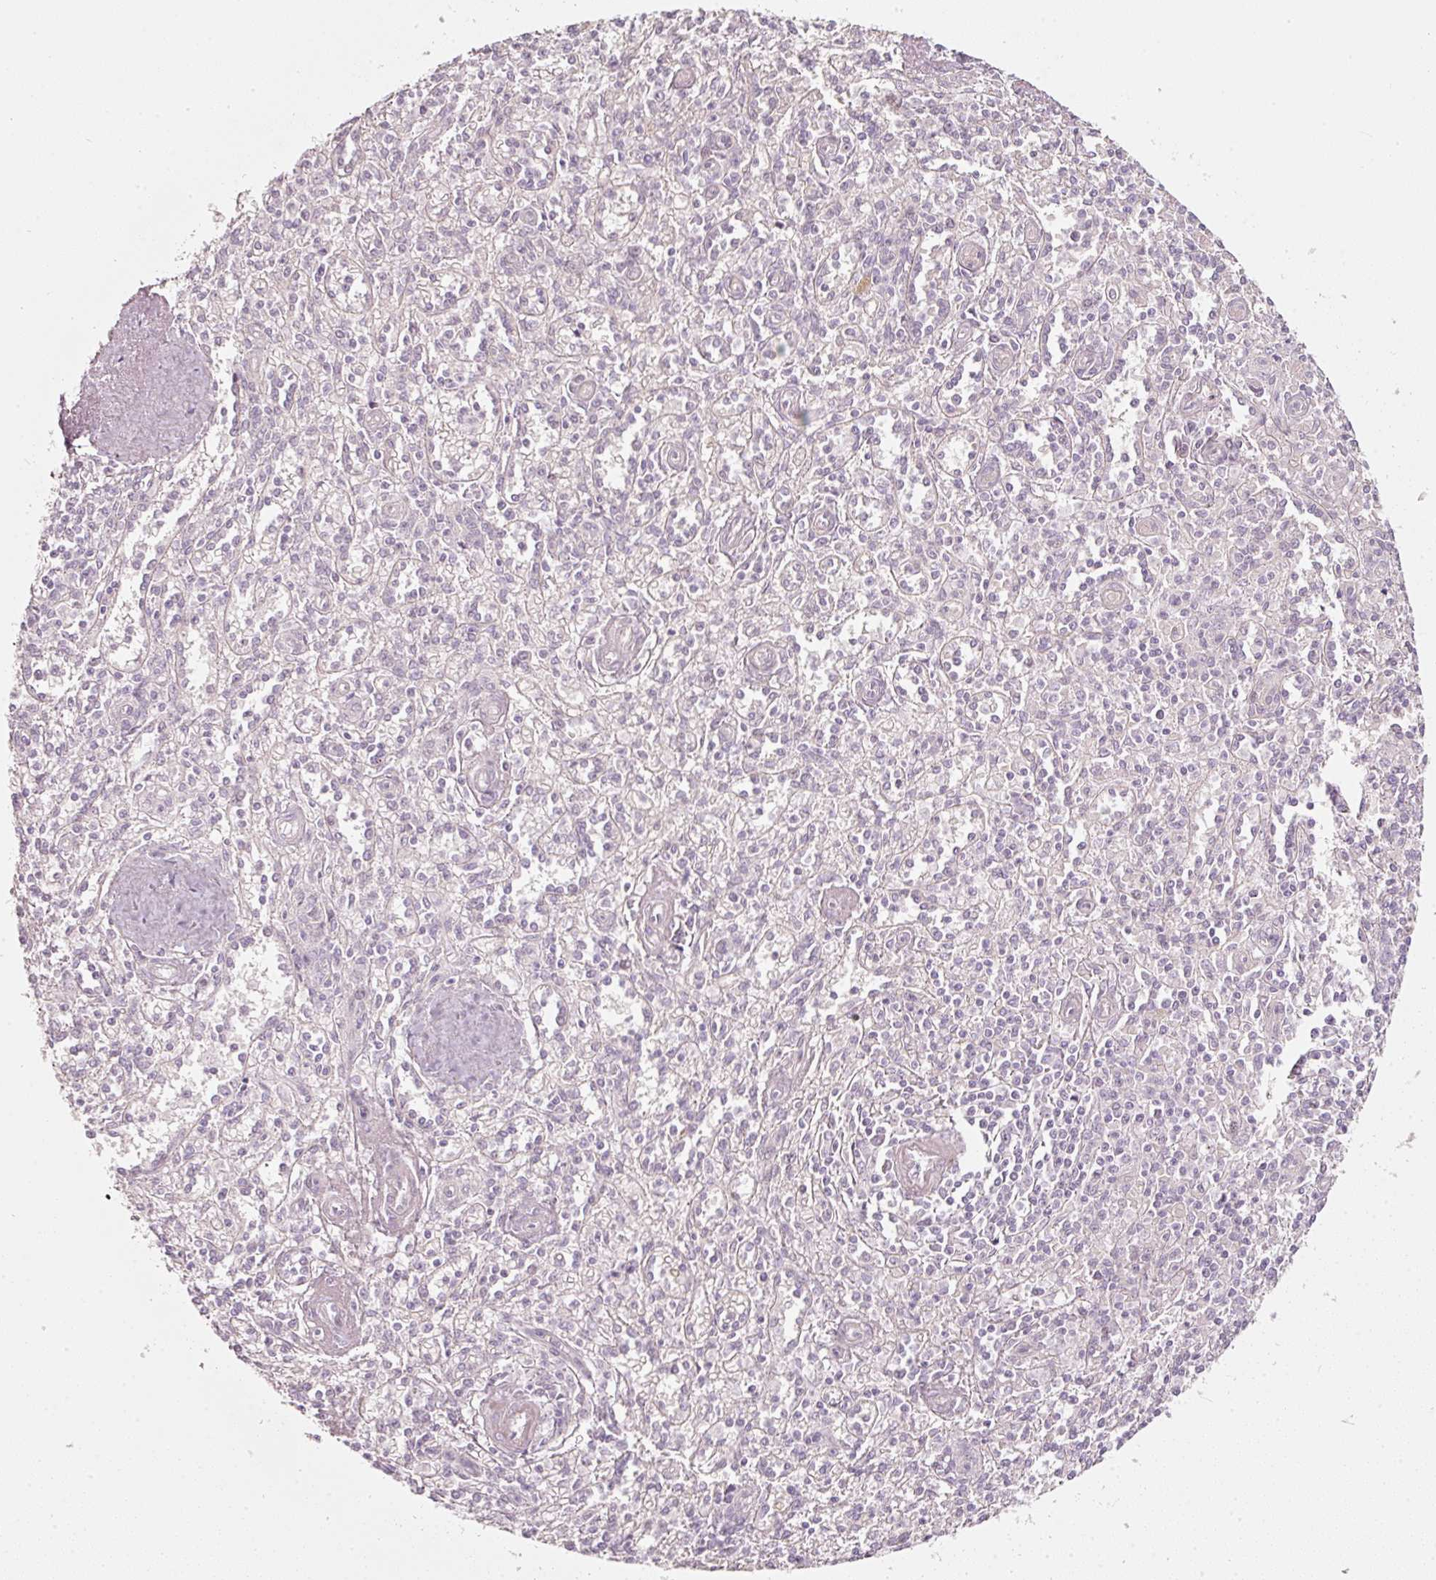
{"staining": {"intensity": "moderate", "quantity": "<25%", "location": "cytoplasmic/membranous"}, "tissue": "spleen", "cell_type": "Cells in red pulp", "image_type": "normal", "snomed": [{"axis": "morphology", "description": "Normal tissue, NOS"}, {"axis": "topography", "description": "Spleen"}], "caption": "High-magnification brightfield microscopy of normal spleen stained with DAB (brown) and counterstained with hematoxylin (blue). cells in red pulp exhibit moderate cytoplasmic/membranous expression is identified in approximately<25% of cells. The staining is performed using DAB brown chromogen to label protein expression. The nuclei are counter-stained blue using hematoxylin.", "gene": "MXRA8", "patient": {"sex": "female", "age": 70}}